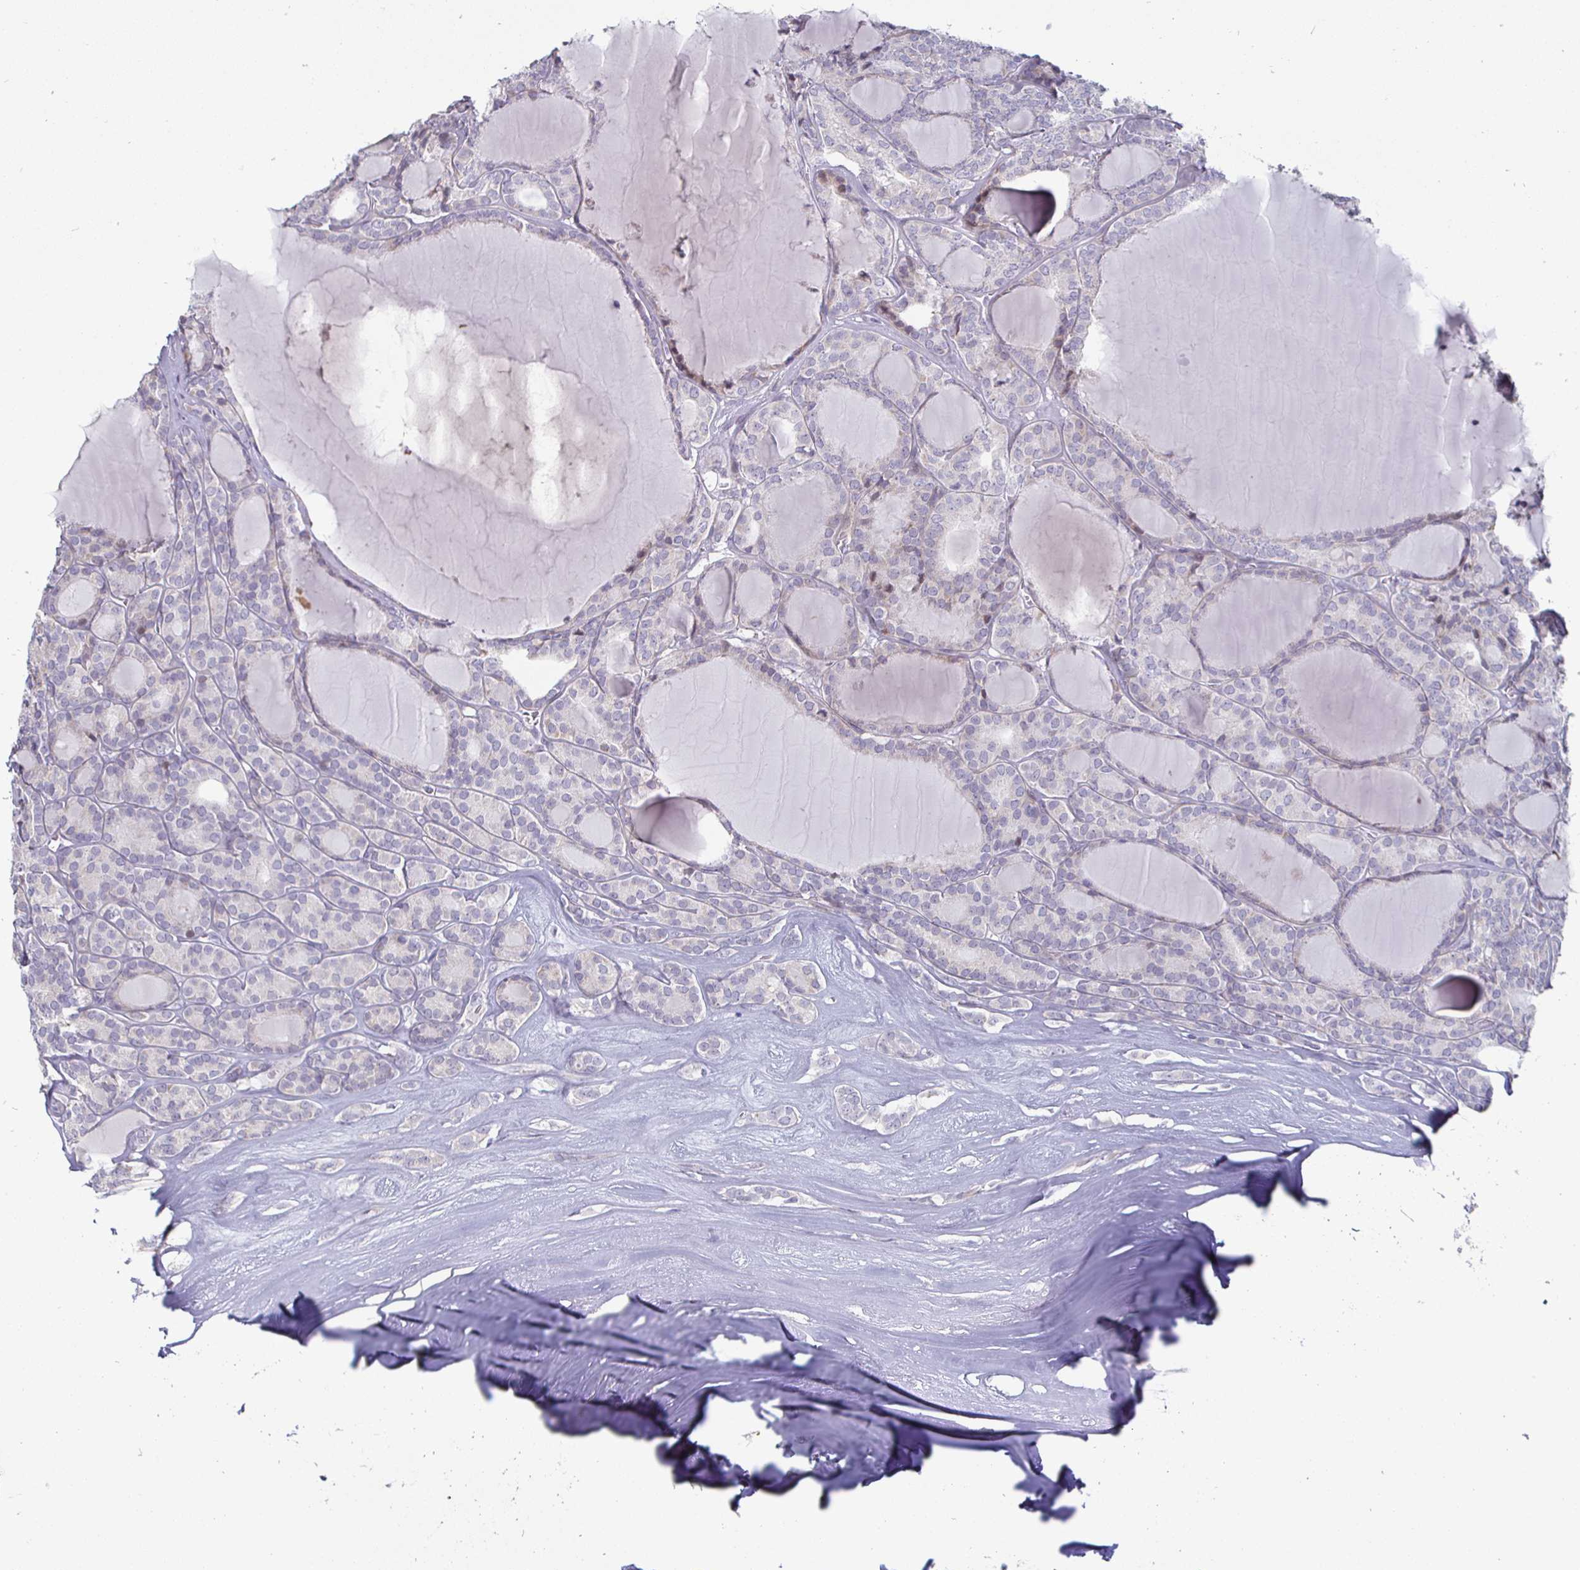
{"staining": {"intensity": "negative", "quantity": "none", "location": "none"}, "tissue": "thyroid cancer", "cell_type": "Tumor cells", "image_type": "cancer", "snomed": [{"axis": "morphology", "description": "Follicular adenoma carcinoma, NOS"}, {"axis": "topography", "description": "Thyroid gland"}], "caption": "High power microscopy image of an immunohistochemistry histopathology image of thyroid follicular adenoma carcinoma, revealing no significant positivity in tumor cells.", "gene": "DMRTB1", "patient": {"sex": "male", "age": 74}}